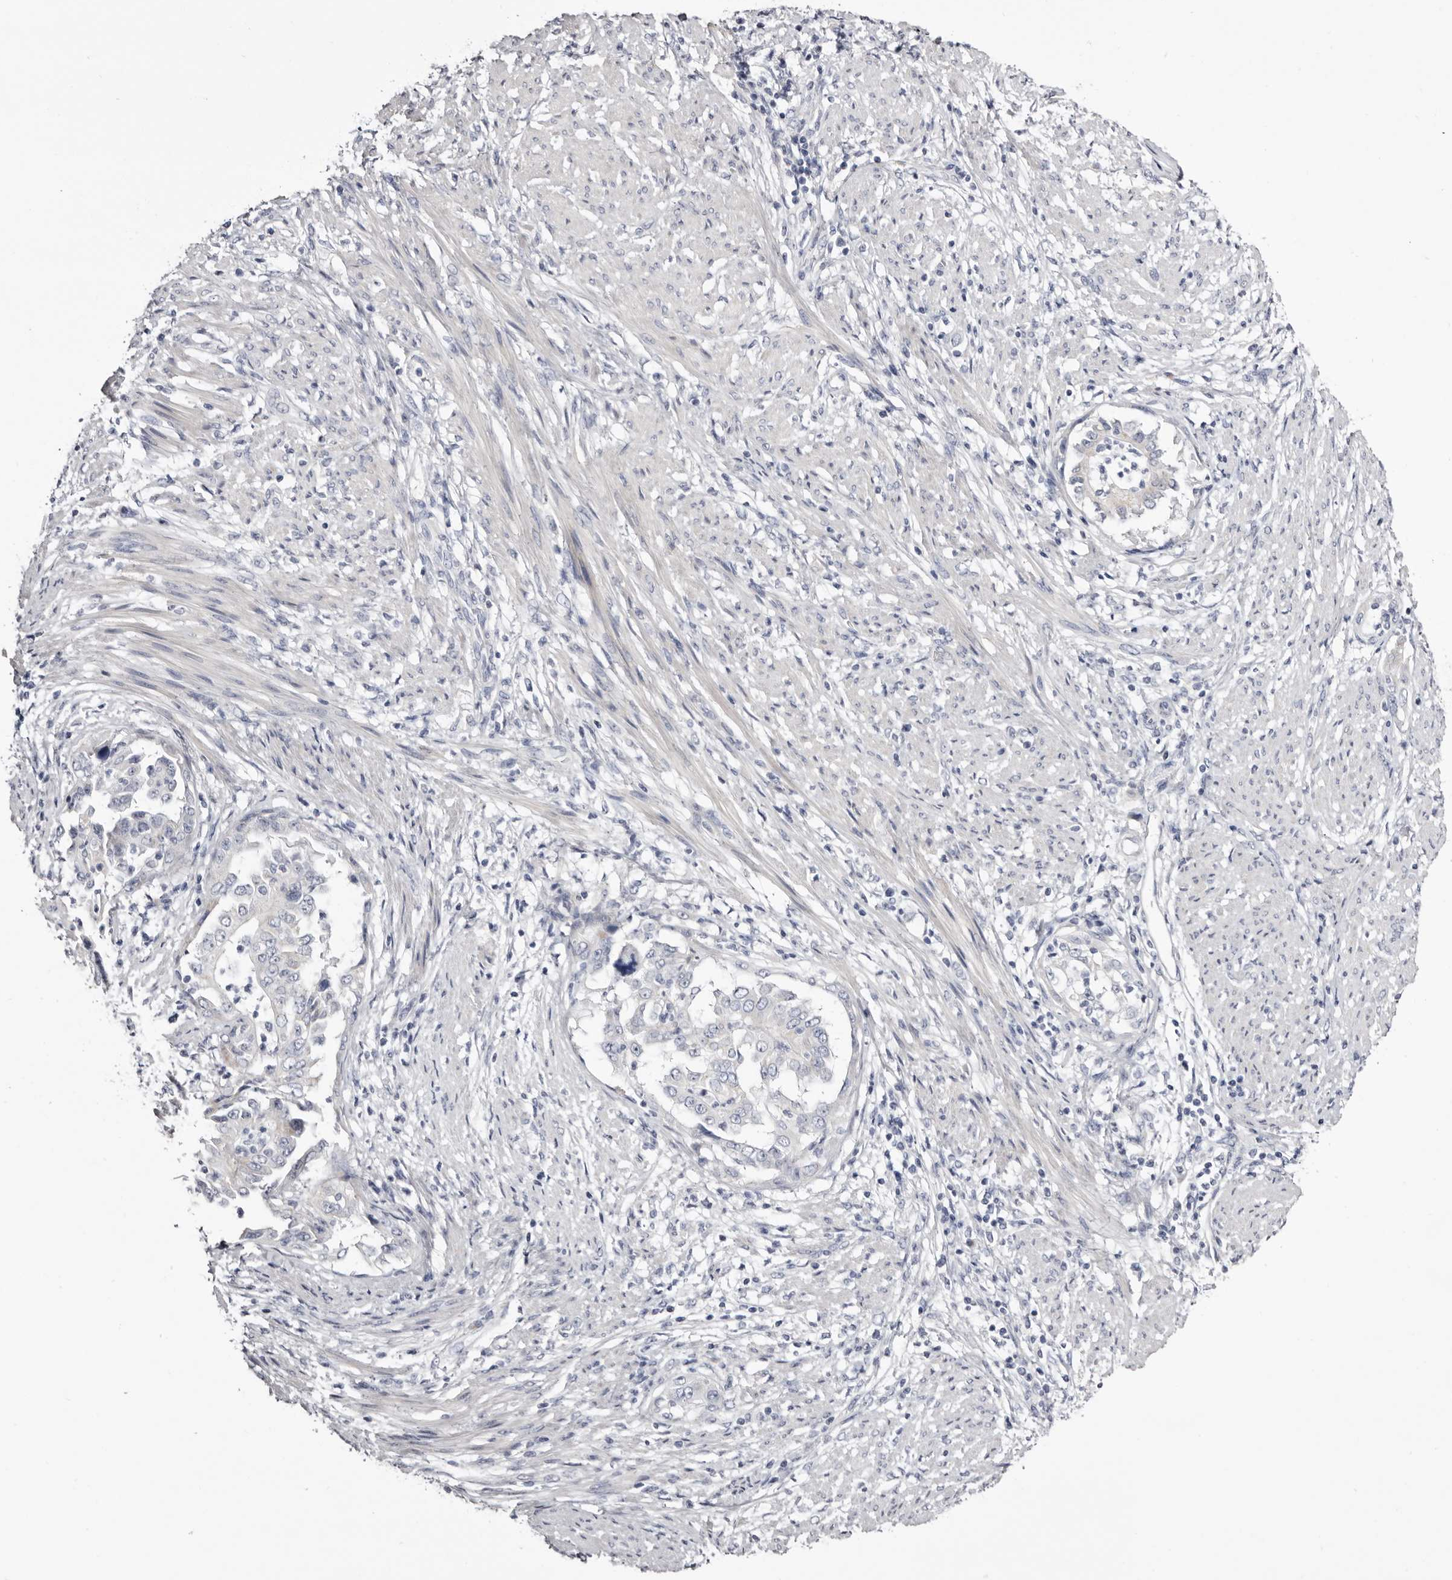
{"staining": {"intensity": "negative", "quantity": "none", "location": "none"}, "tissue": "endometrial cancer", "cell_type": "Tumor cells", "image_type": "cancer", "snomed": [{"axis": "morphology", "description": "Adenocarcinoma, NOS"}, {"axis": "topography", "description": "Endometrium"}], "caption": "Protein analysis of adenocarcinoma (endometrial) reveals no significant positivity in tumor cells.", "gene": "CASQ1", "patient": {"sex": "female", "age": 85}}